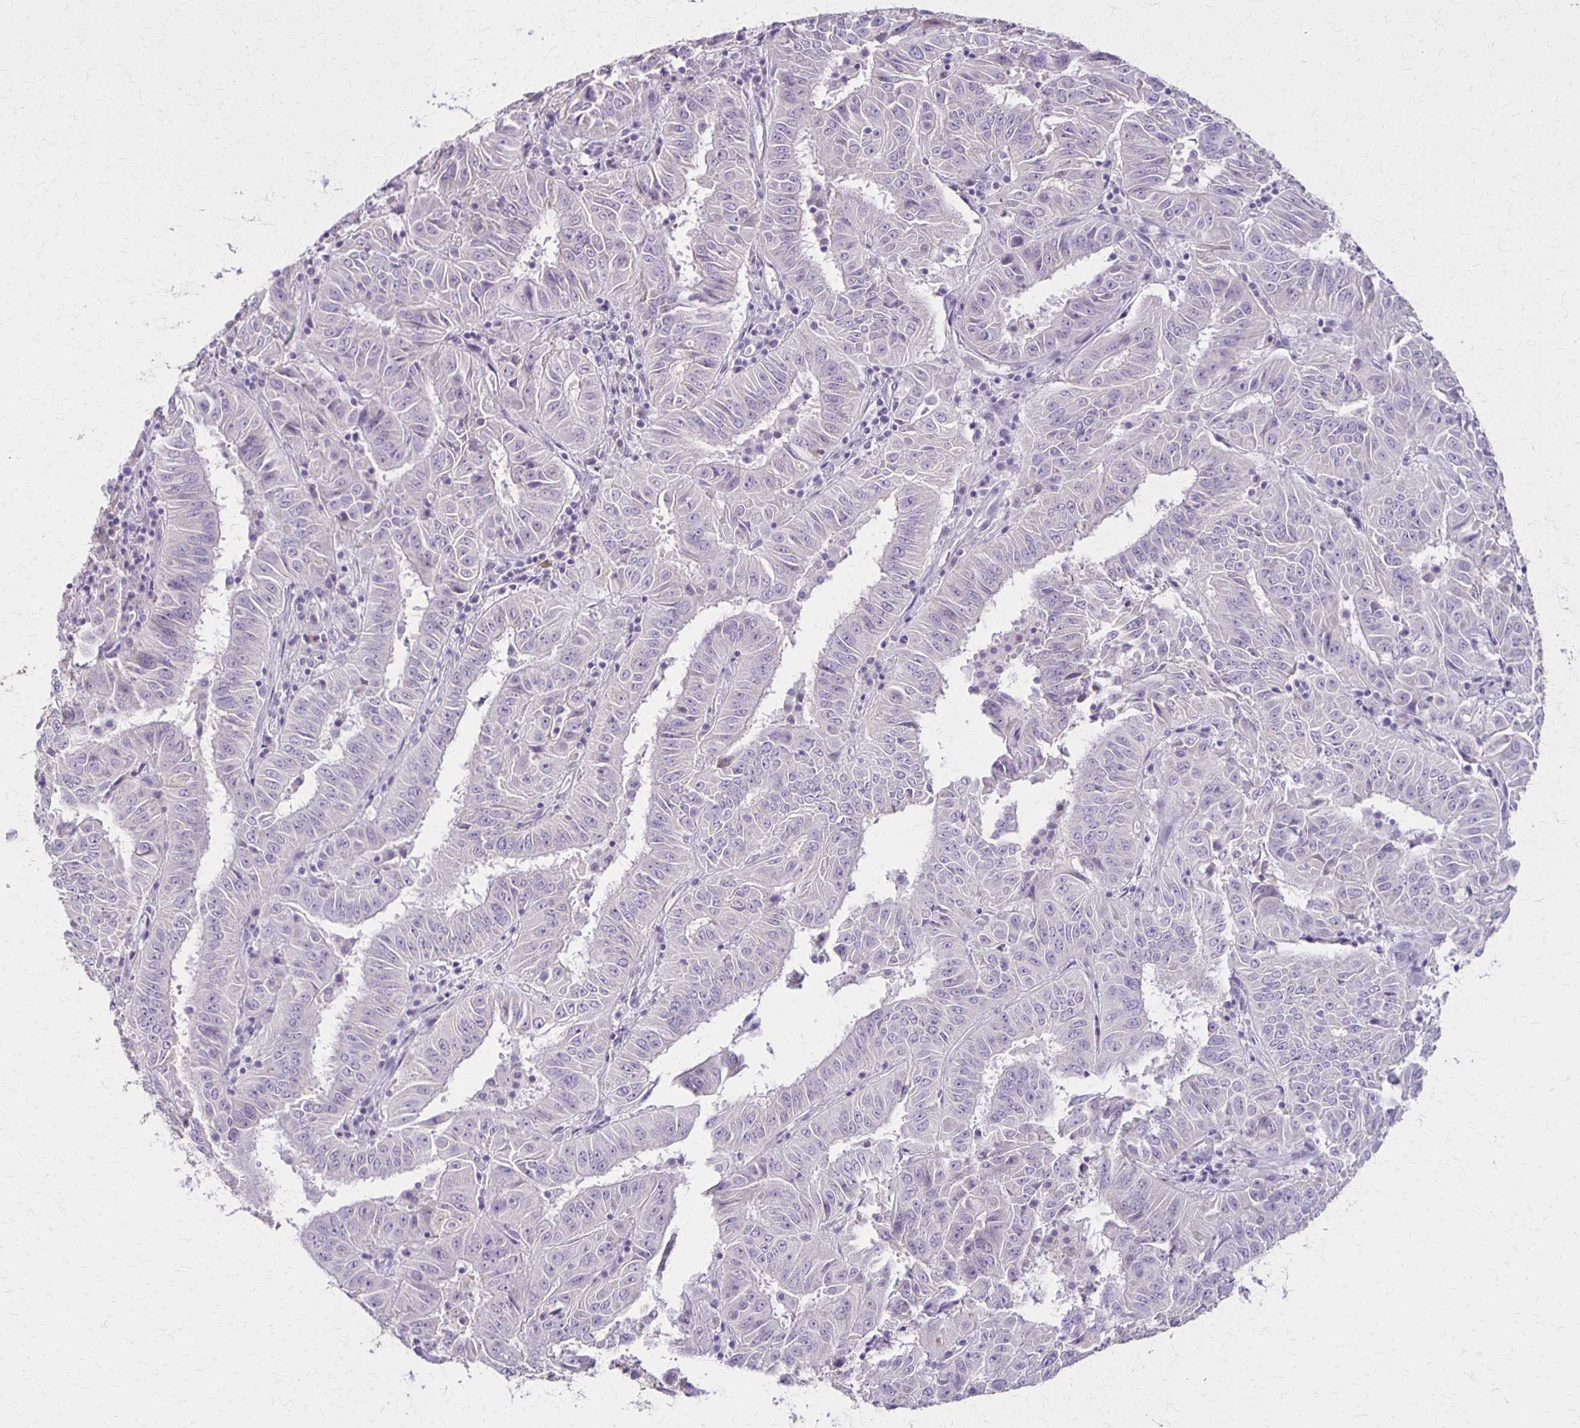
{"staining": {"intensity": "negative", "quantity": "none", "location": "none"}, "tissue": "pancreatic cancer", "cell_type": "Tumor cells", "image_type": "cancer", "snomed": [{"axis": "morphology", "description": "Adenocarcinoma, NOS"}, {"axis": "topography", "description": "Pancreas"}], "caption": "Tumor cells show no significant expression in pancreatic cancer.", "gene": "SLC35E2B", "patient": {"sex": "male", "age": 63}}